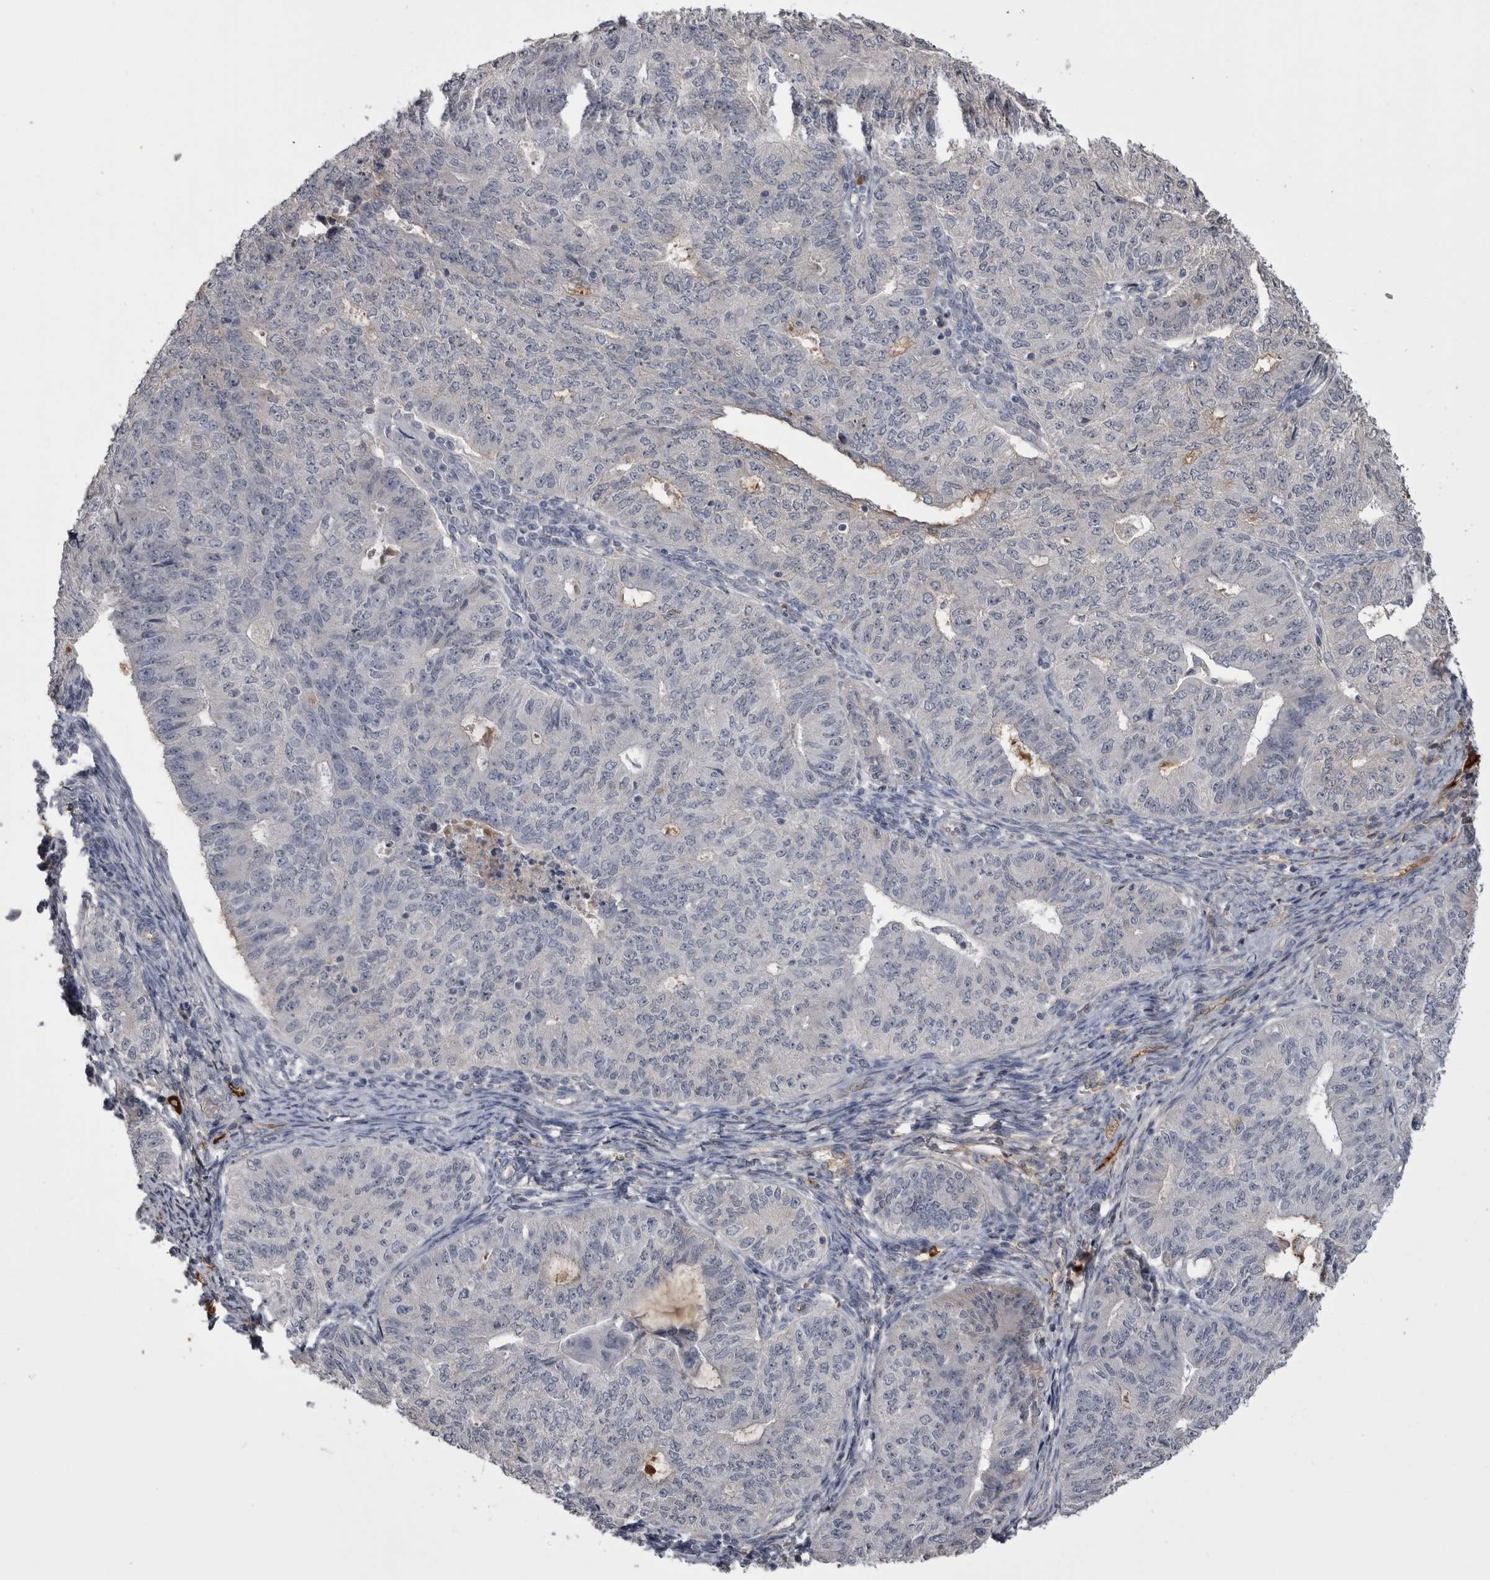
{"staining": {"intensity": "negative", "quantity": "none", "location": "none"}, "tissue": "endometrial cancer", "cell_type": "Tumor cells", "image_type": "cancer", "snomed": [{"axis": "morphology", "description": "Adenocarcinoma, NOS"}, {"axis": "topography", "description": "Endometrium"}], "caption": "Endometrial adenocarcinoma was stained to show a protein in brown. There is no significant staining in tumor cells.", "gene": "AHSG", "patient": {"sex": "female", "age": 32}}